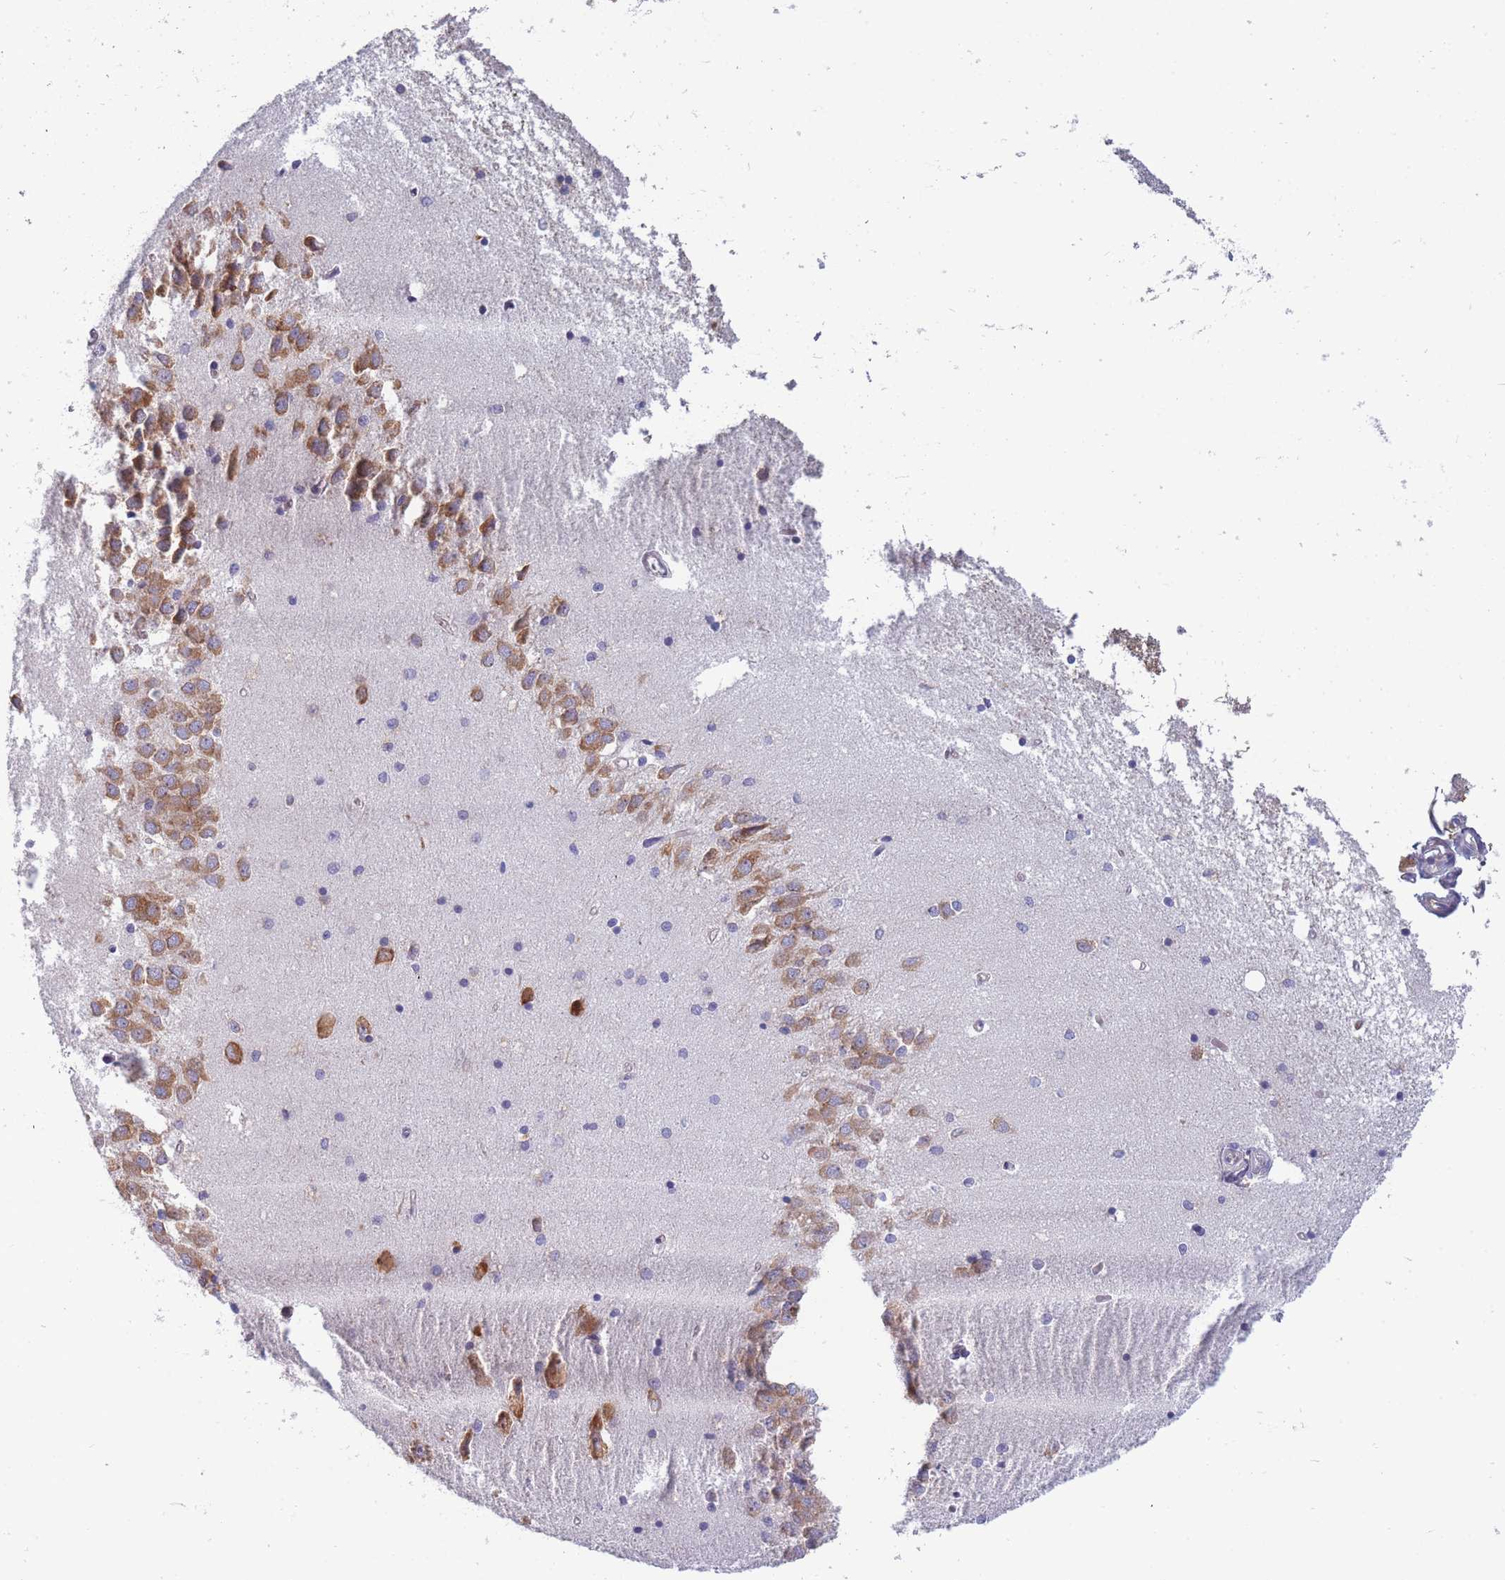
{"staining": {"intensity": "negative", "quantity": "none", "location": "none"}, "tissue": "hippocampus", "cell_type": "Glial cells", "image_type": "normal", "snomed": [{"axis": "morphology", "description": "Normal tissue, NOS"}, {"axis": "topography", "description": "Hippocampus"}], "caption": "This histopathology image is of benign hippocampus stained with immunohistochemistry to label a protein in brown with the nuclei are counter-stained blue. There is no expression in glial cells.", "gene": "NDUFAF6", "patient": {"sex": "male", "age": 45}}